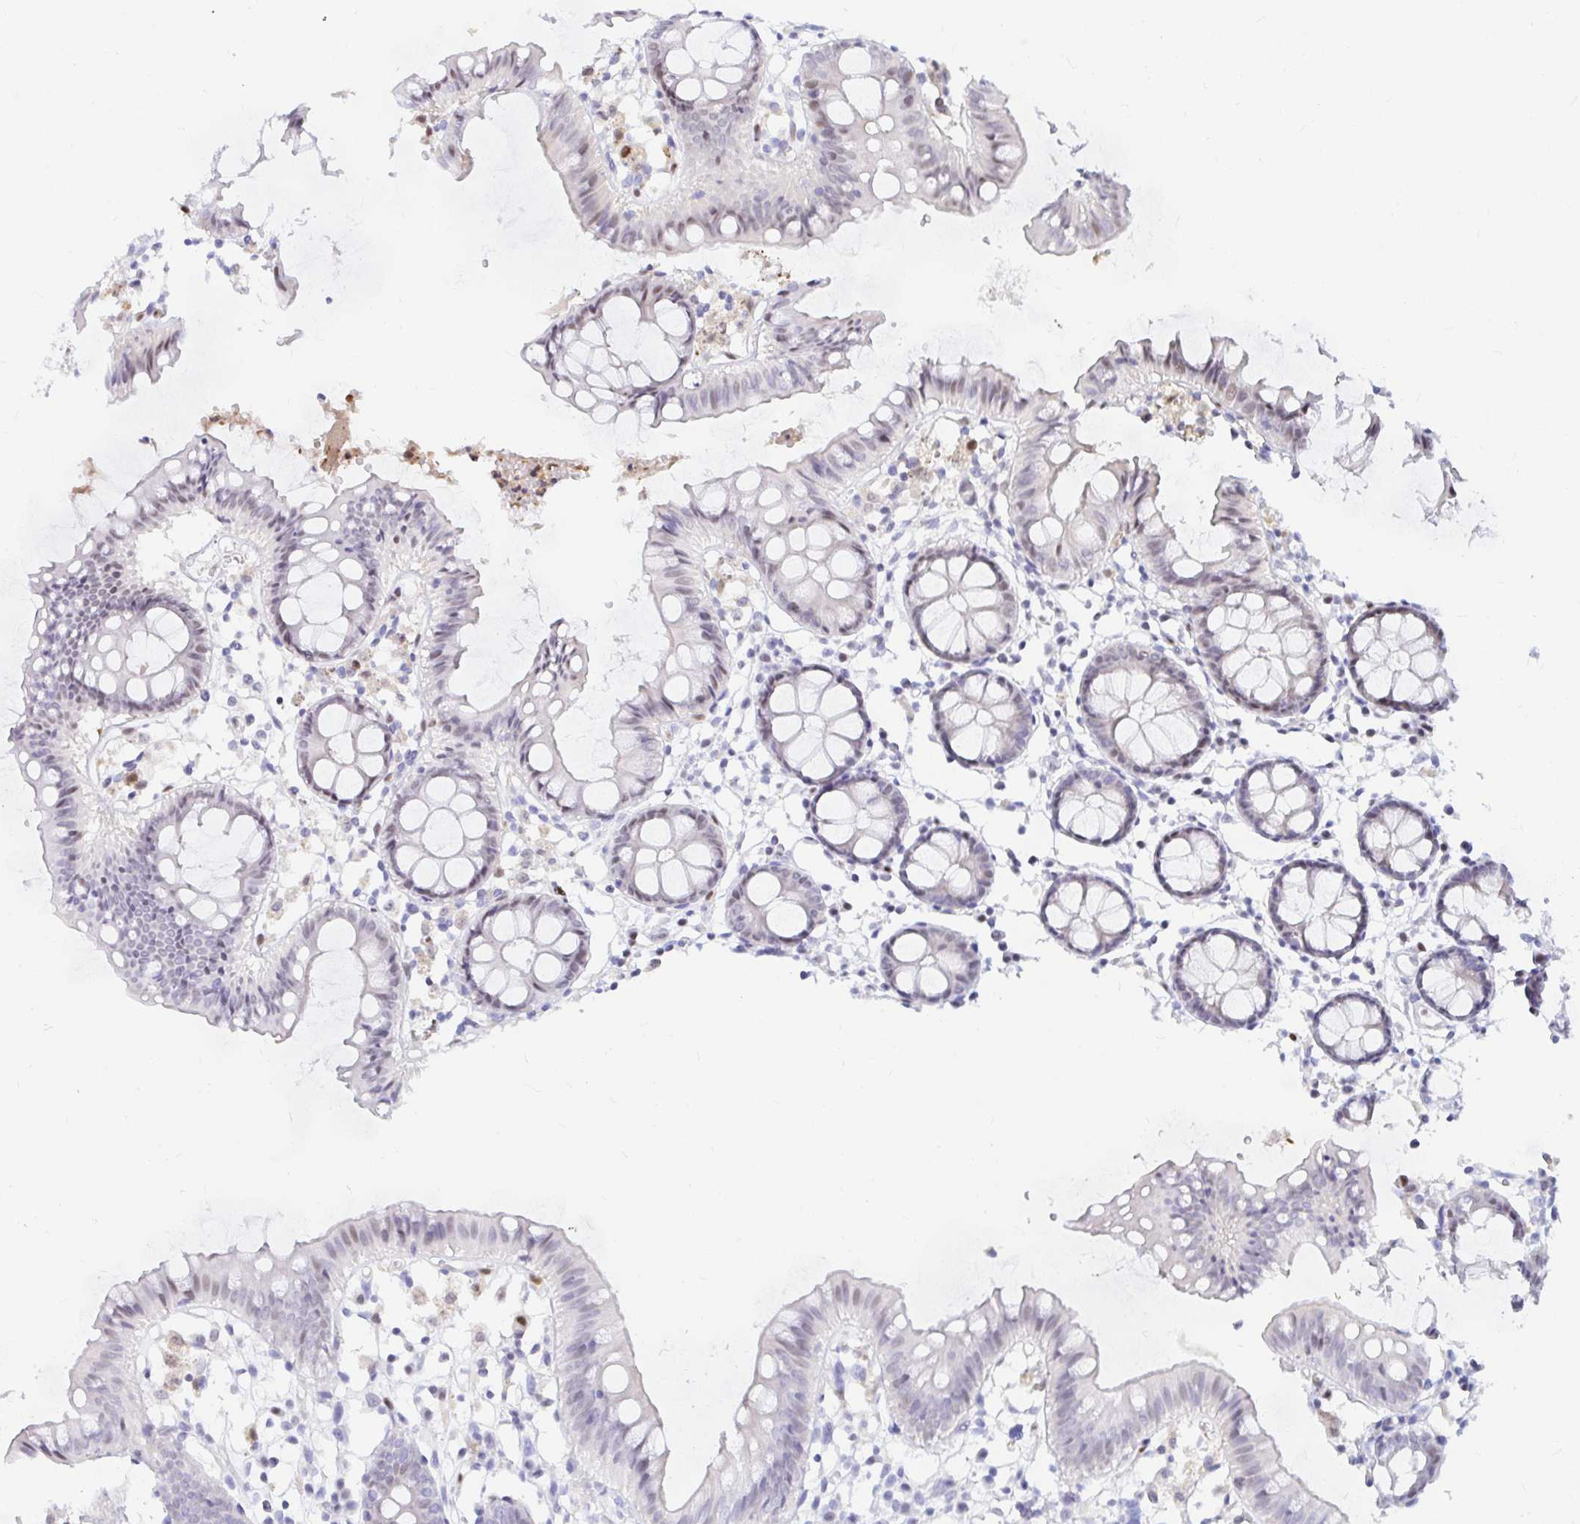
{"staining": {"intensity": "weak", "quantity": "<25%", "location": "nuclear"}, "tissue": "colon", "cell_type": "Endothelial cells", "image_type": "normal", "snomed": [{"axis": "morphology", "description": "Normal tissue, NOS"}, {"axis": "topography", "description": "Colon"}], "caption": "Micrograph shows no protein expression in endothelial cells of unremarkable colon.", "gene": "HINFP", "patient": {"sex": "female", "age": 84}}